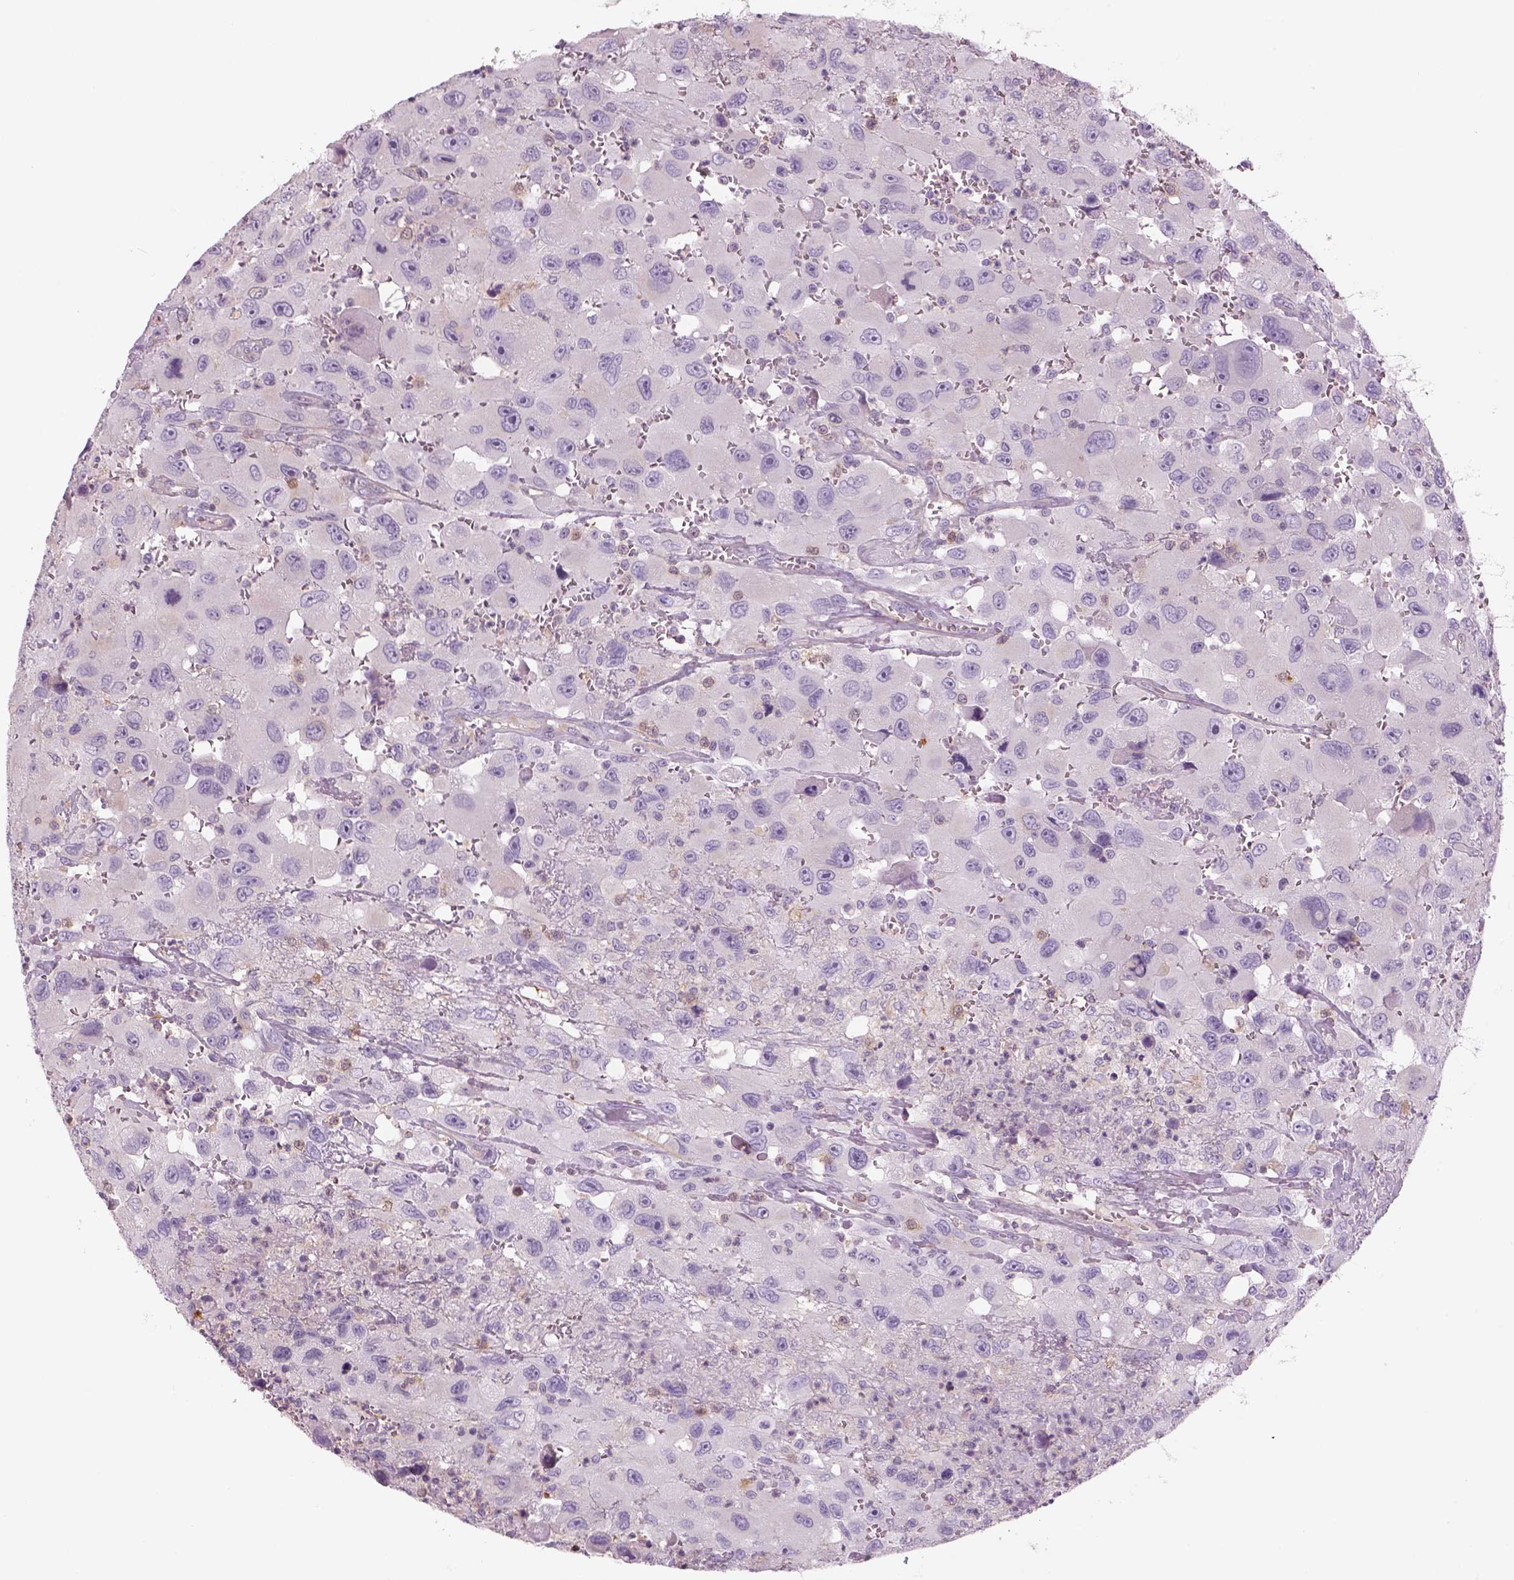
{"staining": {"intensity": "negative", "quantity": "none", "location": "none"}, "tissue": "head and neck cancer", "cell_type": "Tumor cells", "image_type": "cancer", "snomed": [{"axis": "morphology", "description": "Squamous cell carcinoma, NOS"}, {"axis": "morphology", "description": "Squamous cell carcinoma, metastatic, NOS"}, {"axis": "topography", "description": "Oral tissue"}, {"axis": "topography", "description": "Head-Neck"}], "caption": "This histopathology image is of head and neck metastatic squamous cell carcinoma stained with IHC to label a protein in brown with the nuclei are counter-stained blue. There is no expression in tumor cells. The staining was performed using DAB to visualize the protein expression in brown, while the nuclei were stained in blue with hematoxylin (Magnification: 20x).", "gene": "SLC1A7", "patient": {"sex": "female", "age": 85}}